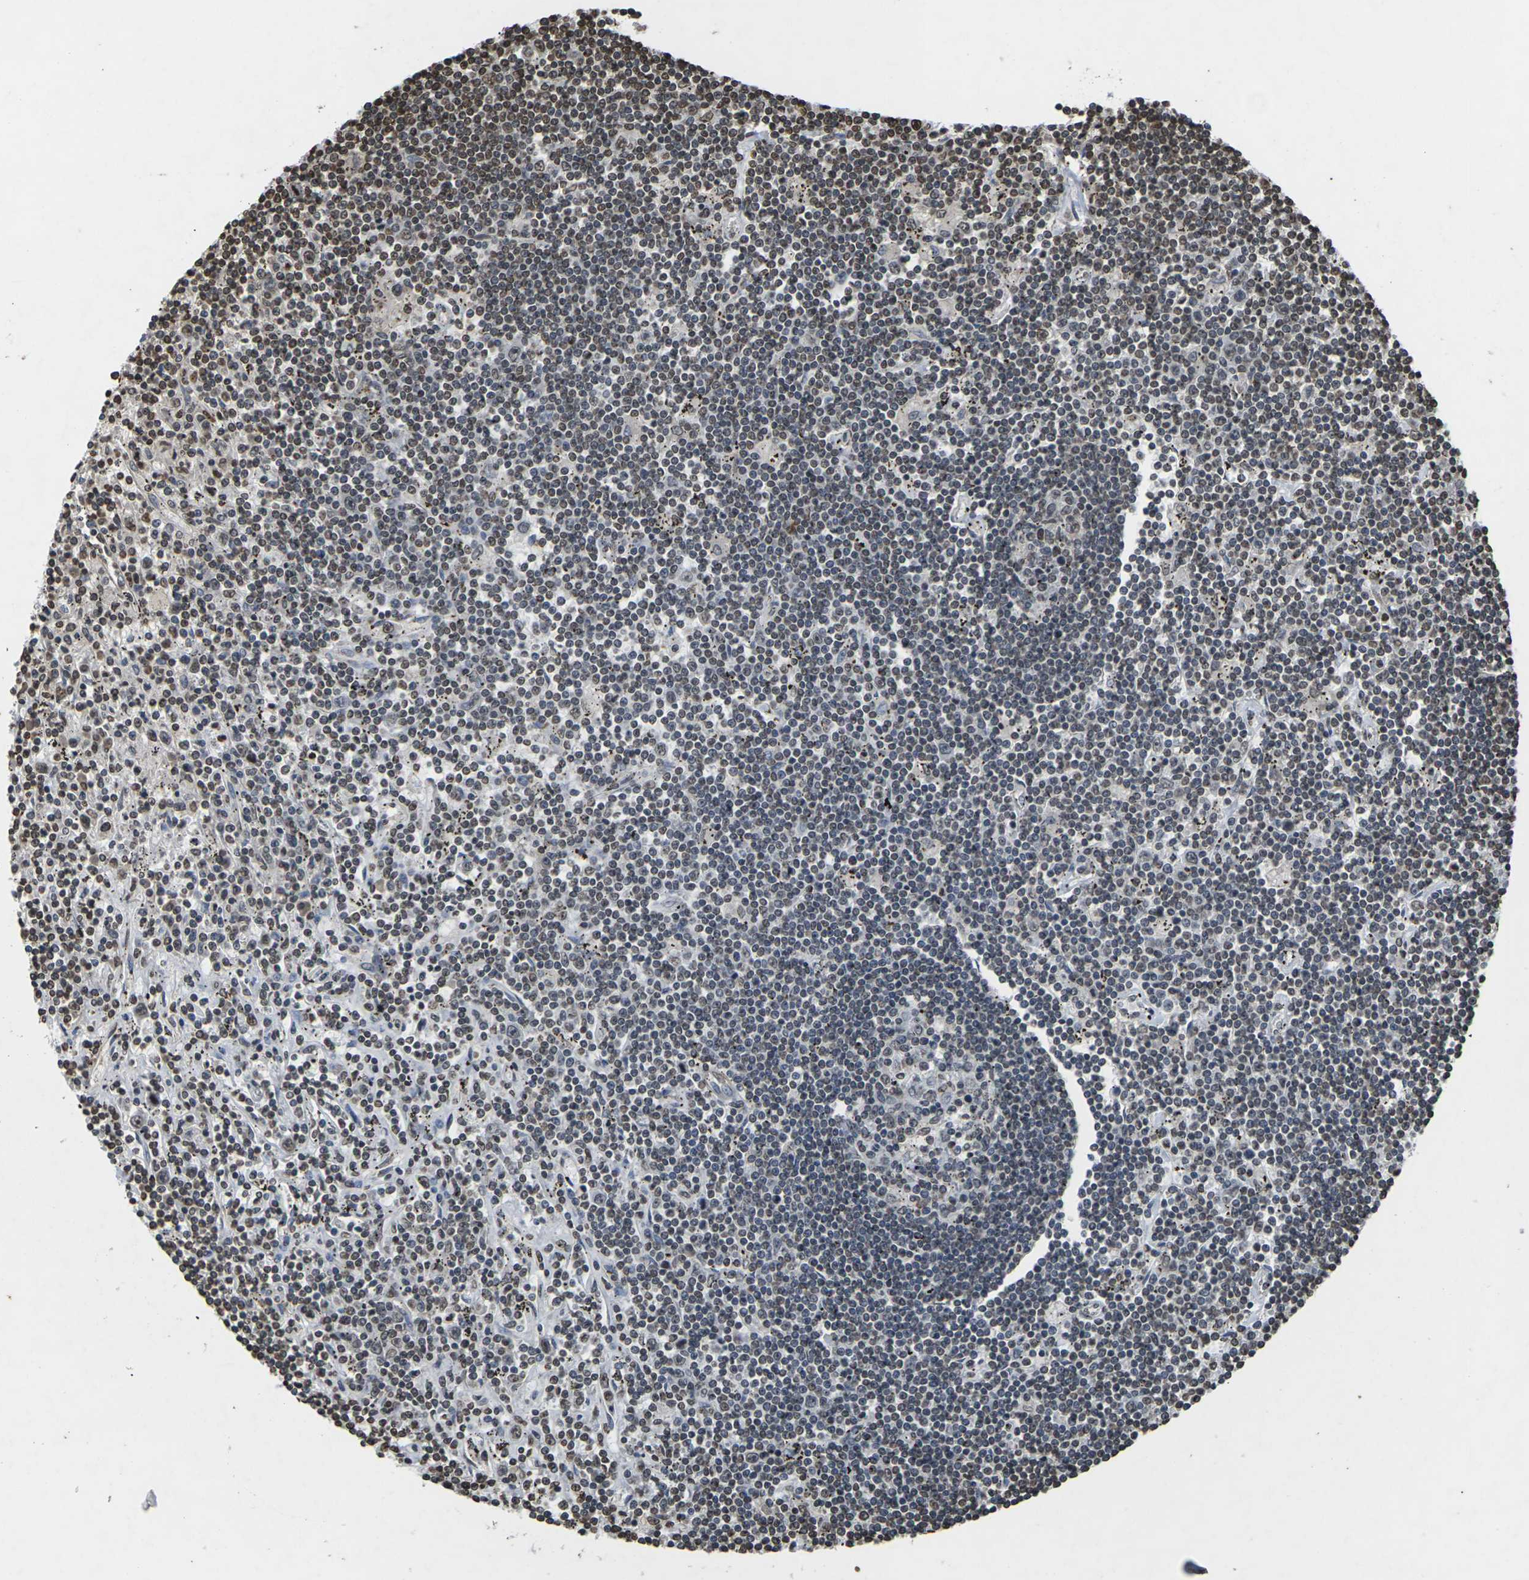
{"staining": {"intensity": "moderate", "quantity": "25%-75%", "location": "nuclear"}, "tissue": "lymphoma", "cell_type": "Tumor cells", "image_type": "cancer", "snomed": [{"axis": "morphology", "description": "Malignant lymphoma, non-Hodgkin's type, Low grade"}, {"axis": "topography", "description": "Spleen"}], "caption": "This photomicrograph displays lymphoma stained with immunohistochemistry (IHC) to label a protein in brown. The nuclear of tumor cells show moderate positivity for the protein. Nuclei are counter-stained blue.", "gene": "EMSY", "patient": {"sex": "male", "age": 76}}